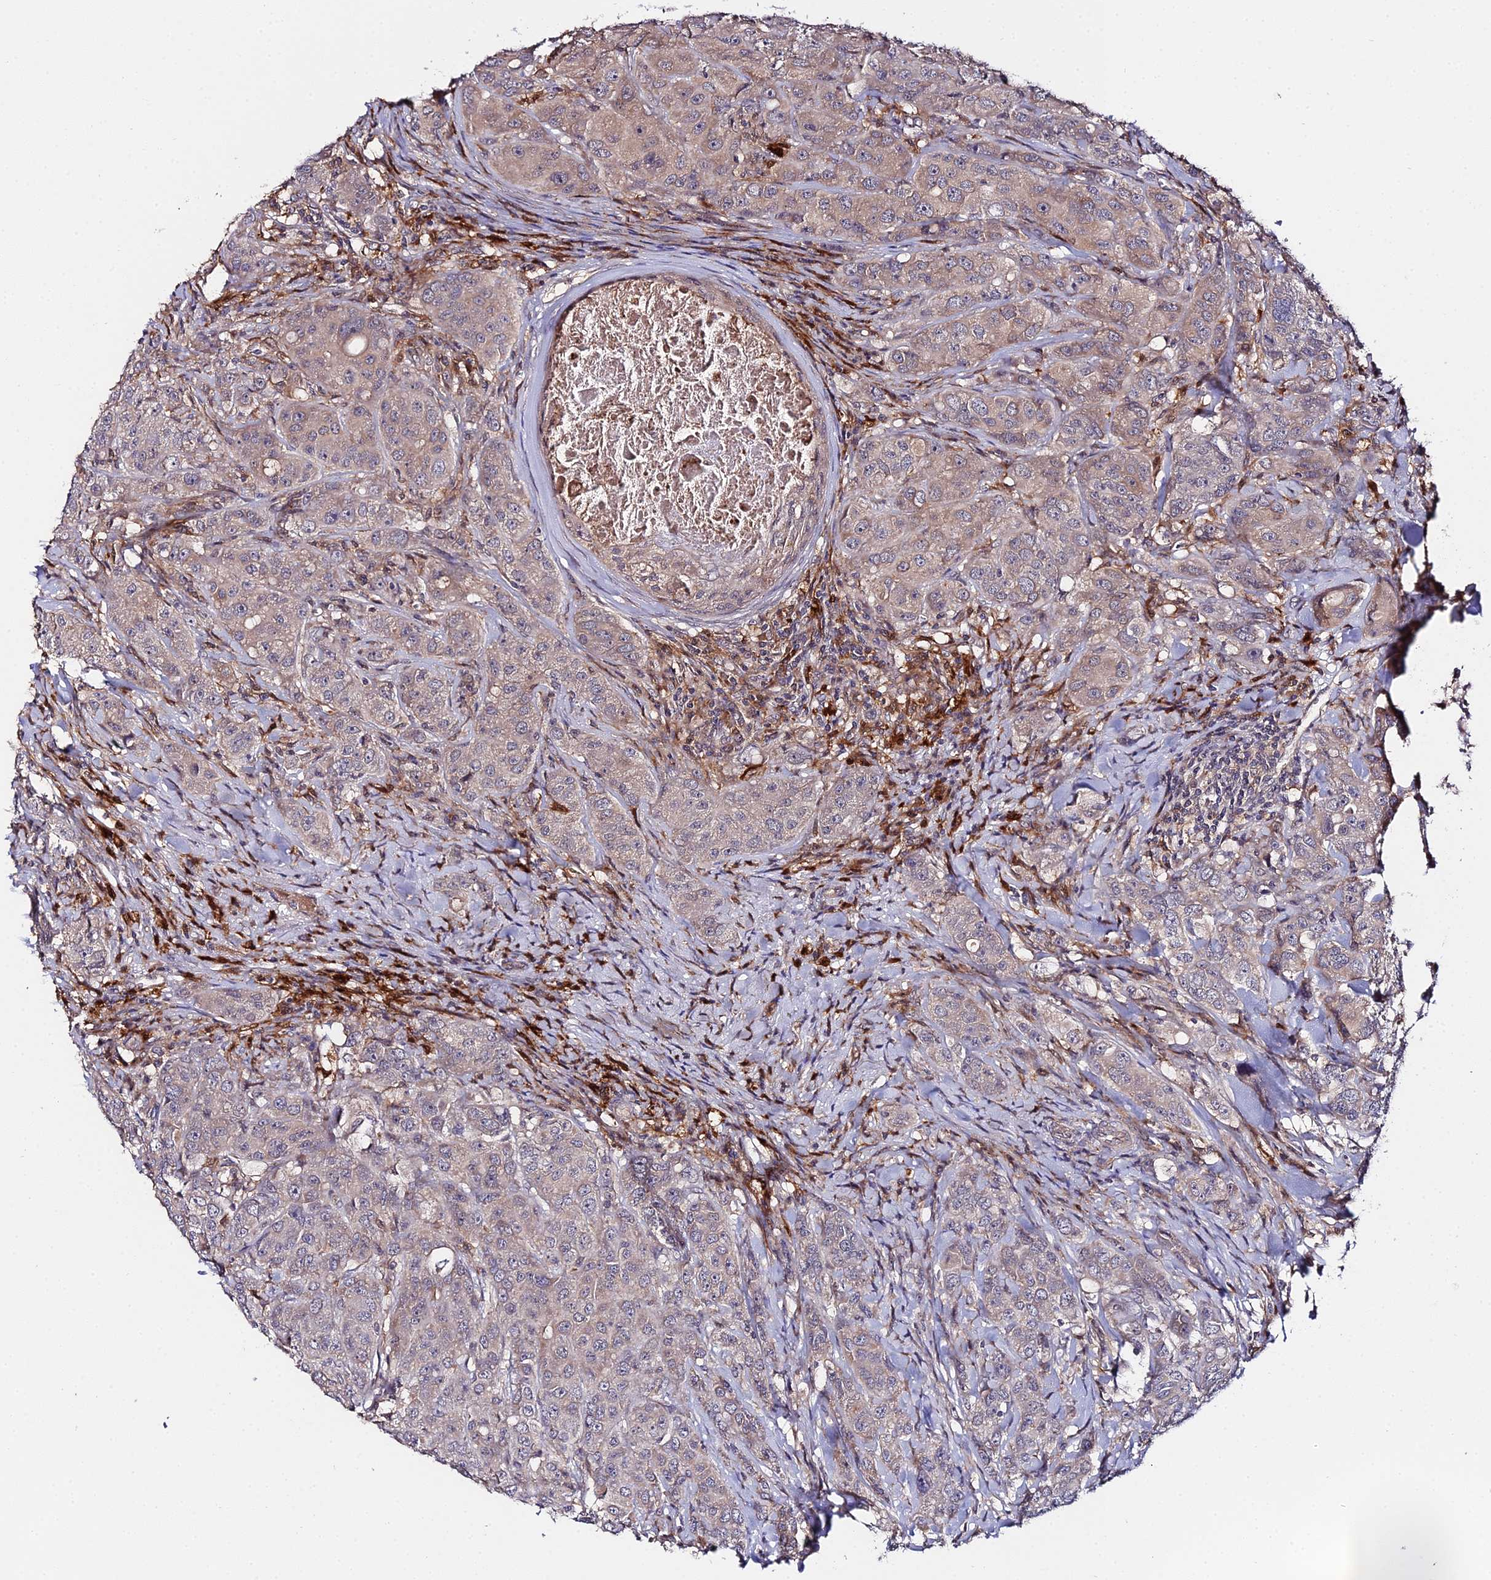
{"staining": {"intensity": "weak", "quantity": ">75%", "location": "cytoplasmic/membranous"}, "tissue": "breast cancer", "cell_type": "Tumor cells", "image_type": "cancer", "snomed": [{"axis": "morphology", "description": "Duct carcinoma"}, {"axis": "topography", "description": "Breast"}], "caption": "A photomicrograph of breast intraductal carcinoma stained for a protein exhibits weak cytoplasmic/membranous brown staining in tumor cells.", "gene": "ZBED8", "patient": {"sex": "female", "age": 43}}